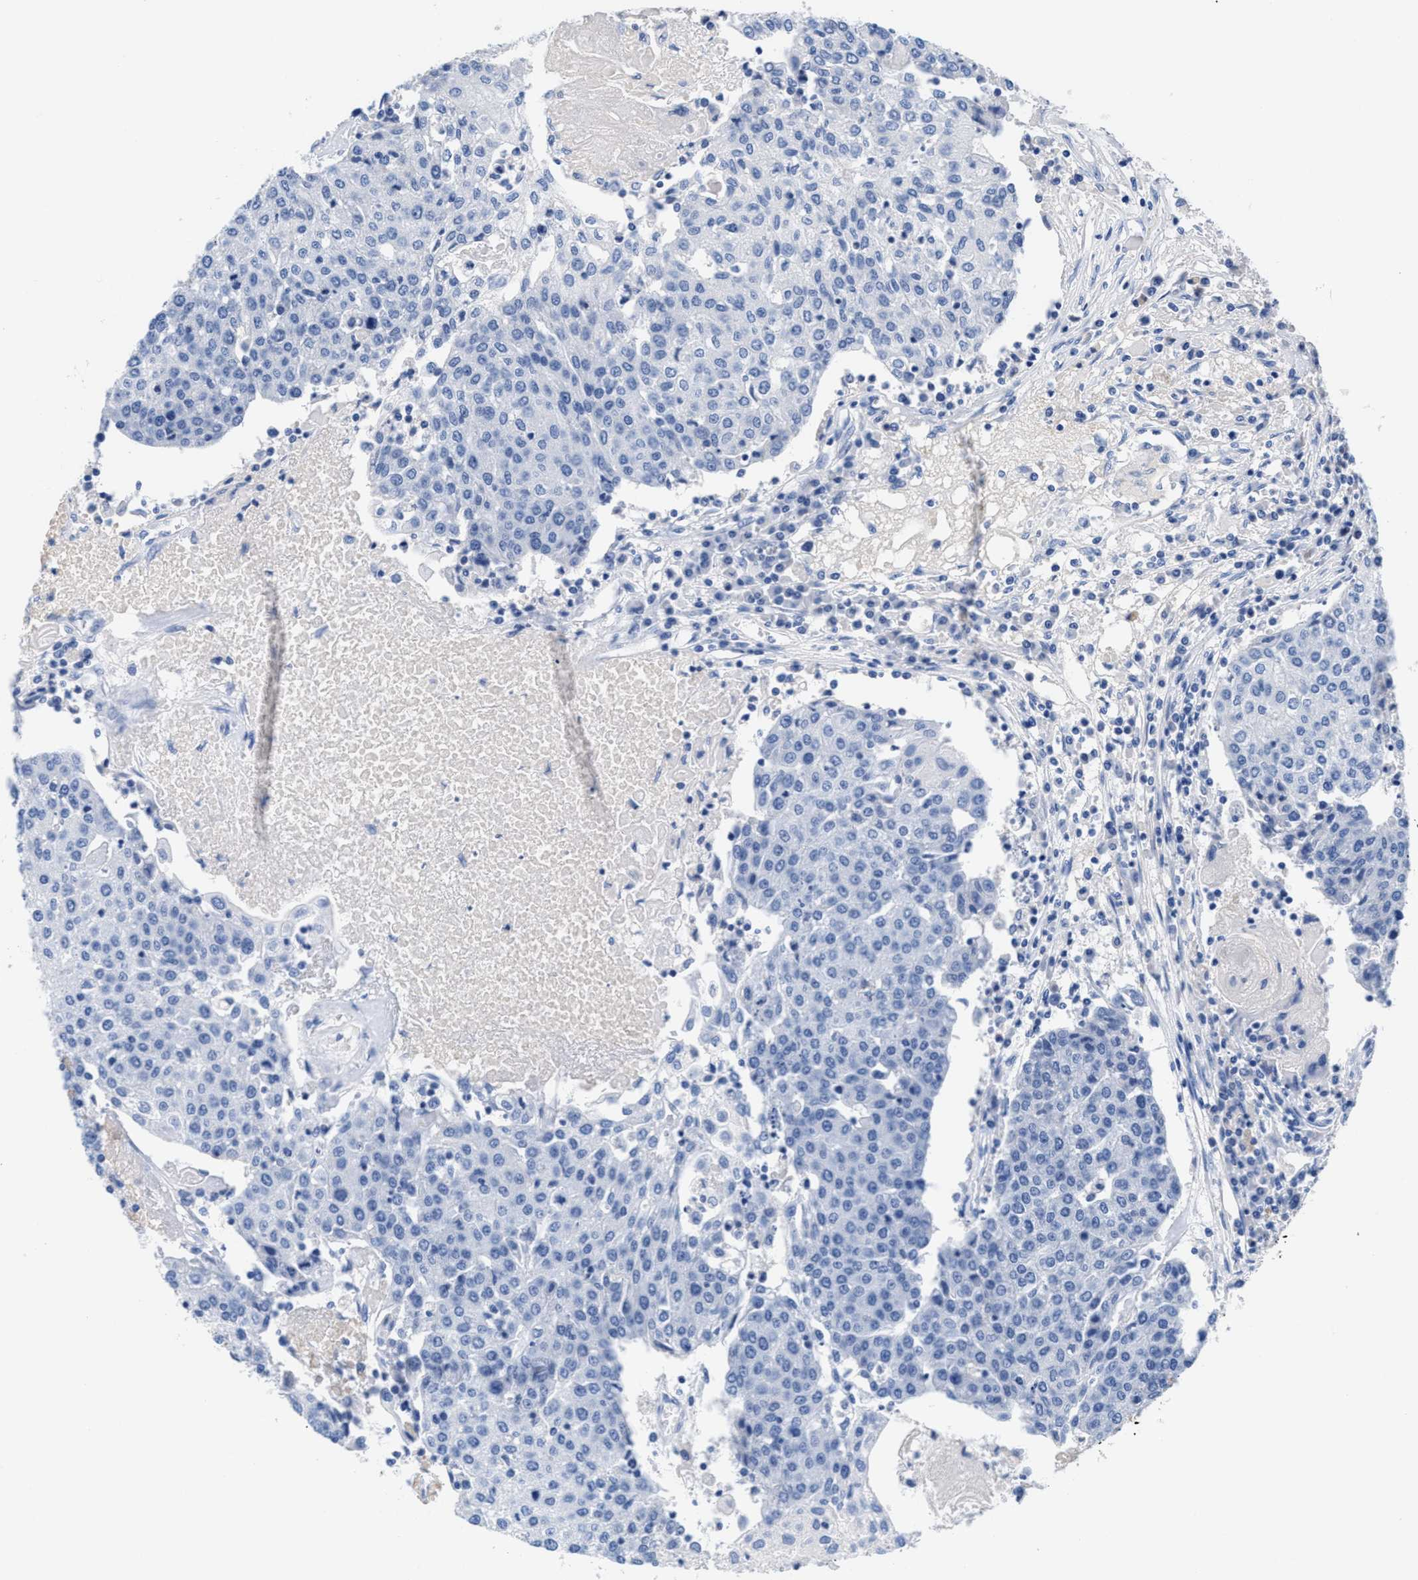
{"staining": {"intensity": "negative", "quantity": "none", "location": "none"}, "tissue": "urothelial cancer", "cell_type": "Tumor cells", "image_type": "cancer", "snomed": [{"axis": "morphology", "description": "Urothelial carcinoma, High grade"}, {"axis": "topography", "description": "Urinary bladder"}], "caption": "Protein analysis of high-grade urothelial carcinoma displays no significant staining in tumor cells.", "gene": "SLFN13", "patient": {"sex": "female", "age": 85}}